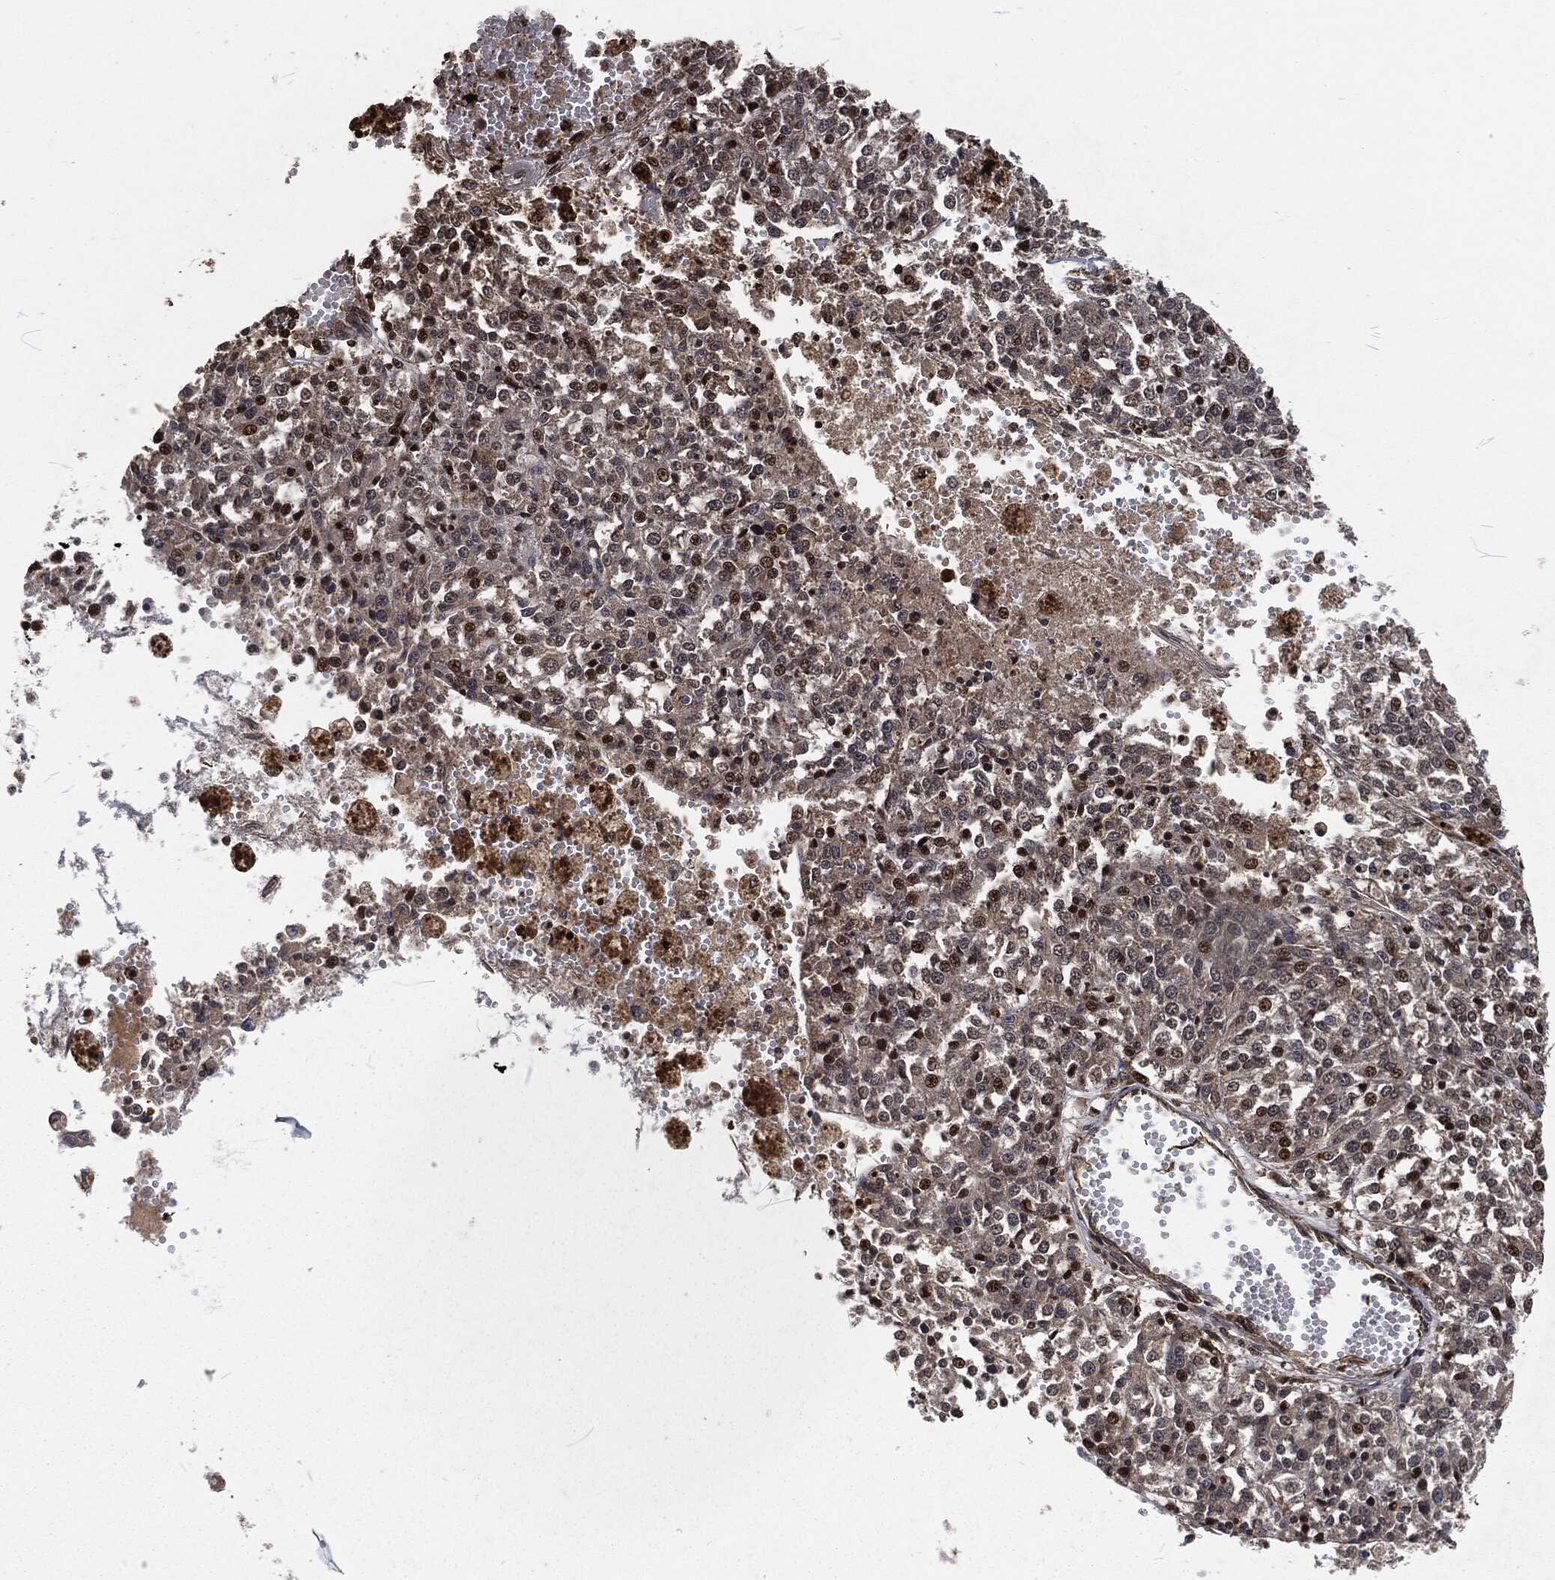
{"staining": {"intensity": "moderate", "quantity": "<25%", "location": "nuclear"}, "tissue": "melanoma", "cell_type": "Tumor cells", "image_type": "cancer", "snomed": [{"axis": "morphology", "description": "Malignant melanoma, Metastatic site"}, {"axis": "topography", "description": "Lymph node"}], "caption": "Melanoma was stained to show a protein in brown. There is low levels of moderate nuclear staining in approximately <25% of tumor cells.", "gene": "SNAI1", "patient": {"sex": "female", "age": 64}}